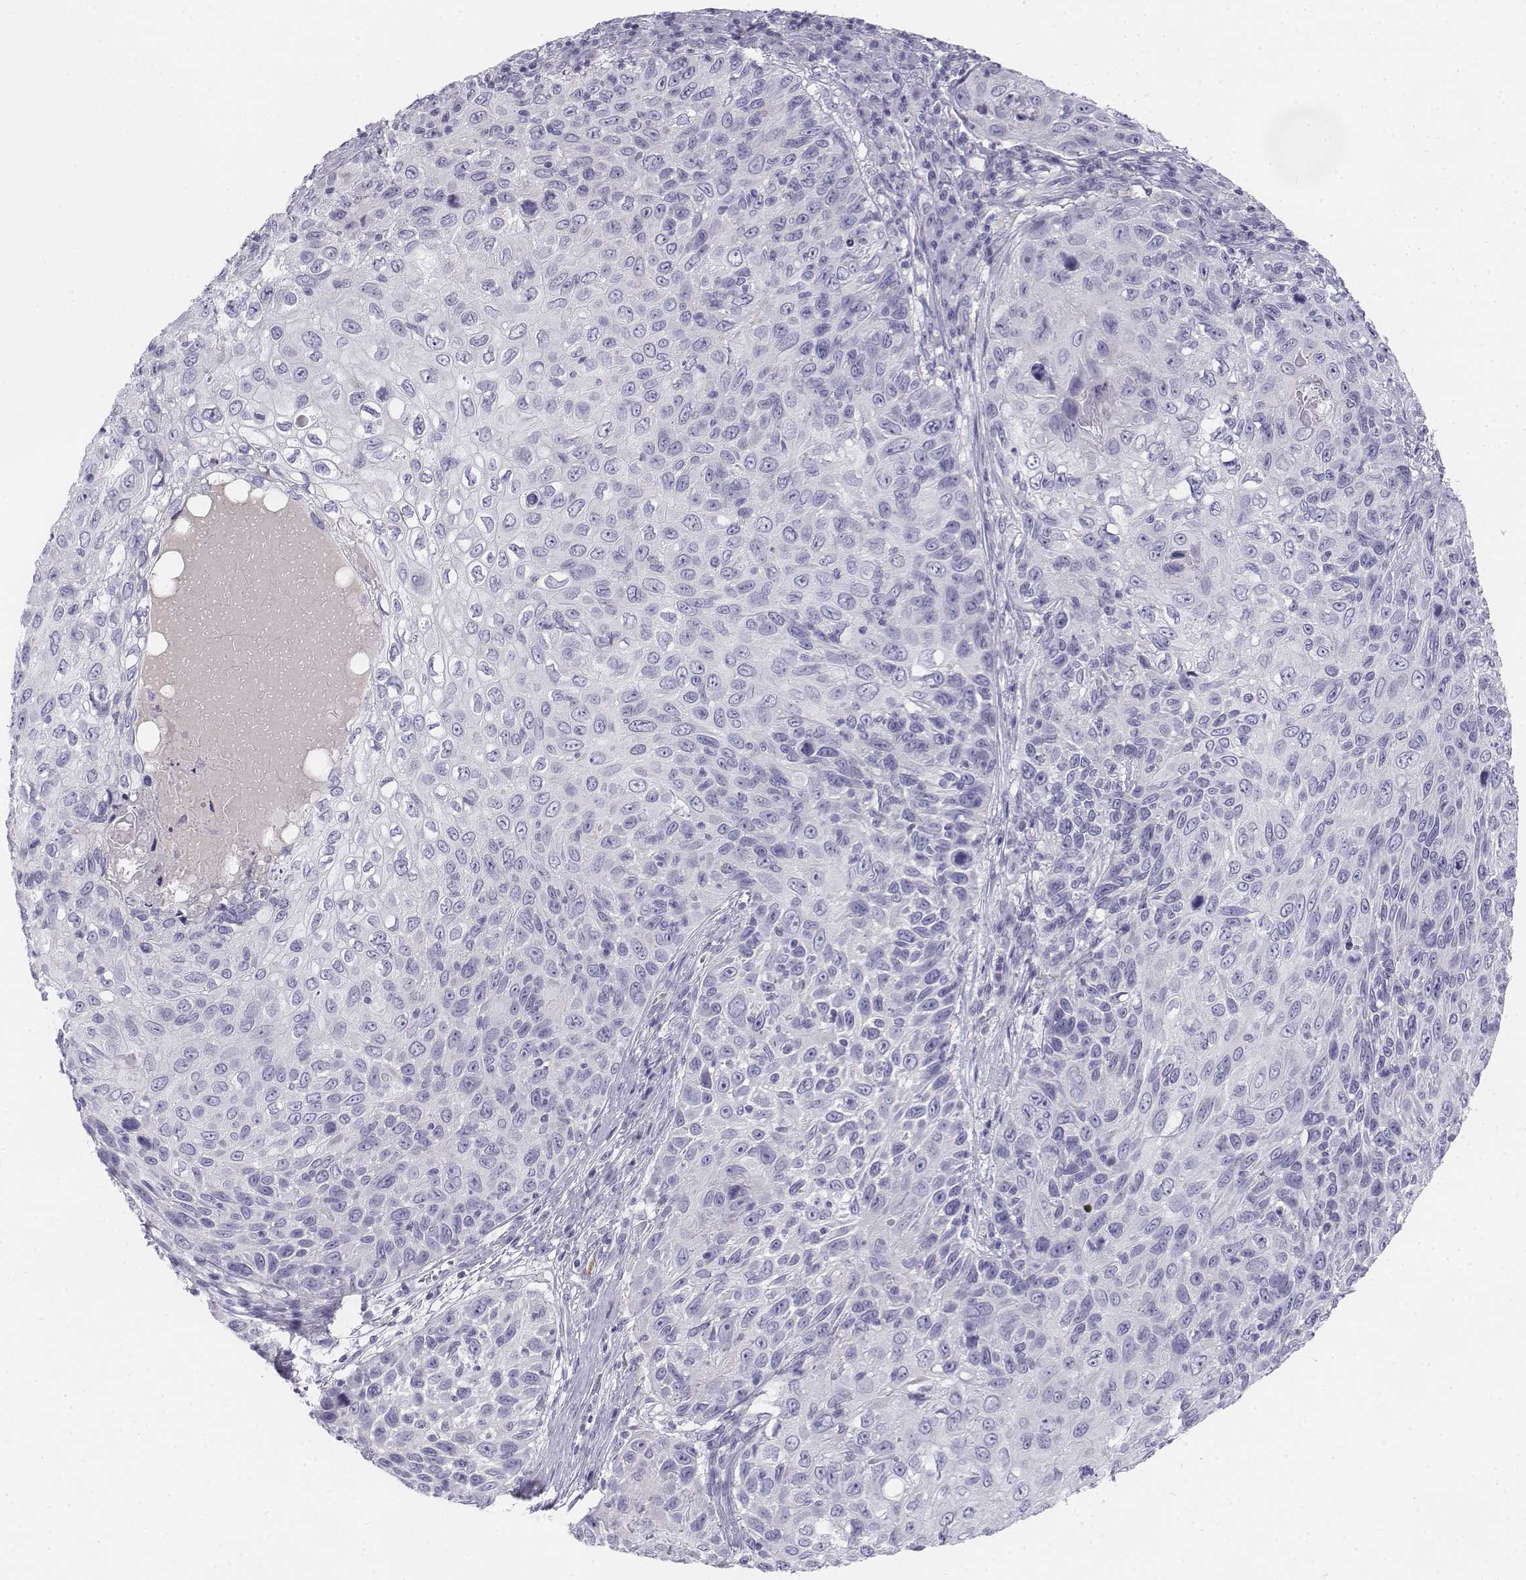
{"staining": {"intensity": "negative", "quantity": "none", "location": "none"}, "tissue": "skin cancer", "cell_type": "Tumor cells", "image_type": "cancer", "snomed": [{"axis": "morphology", "description": "Squamous cell carcinoma, NOS"}, {"axis": "topography", "description": "Skin"}], "caption": "This is an IHC image of skin cancer. There is no staining in tumor cells.", "gene": "TH", "patient": {"sex": "male", "age": 92}}